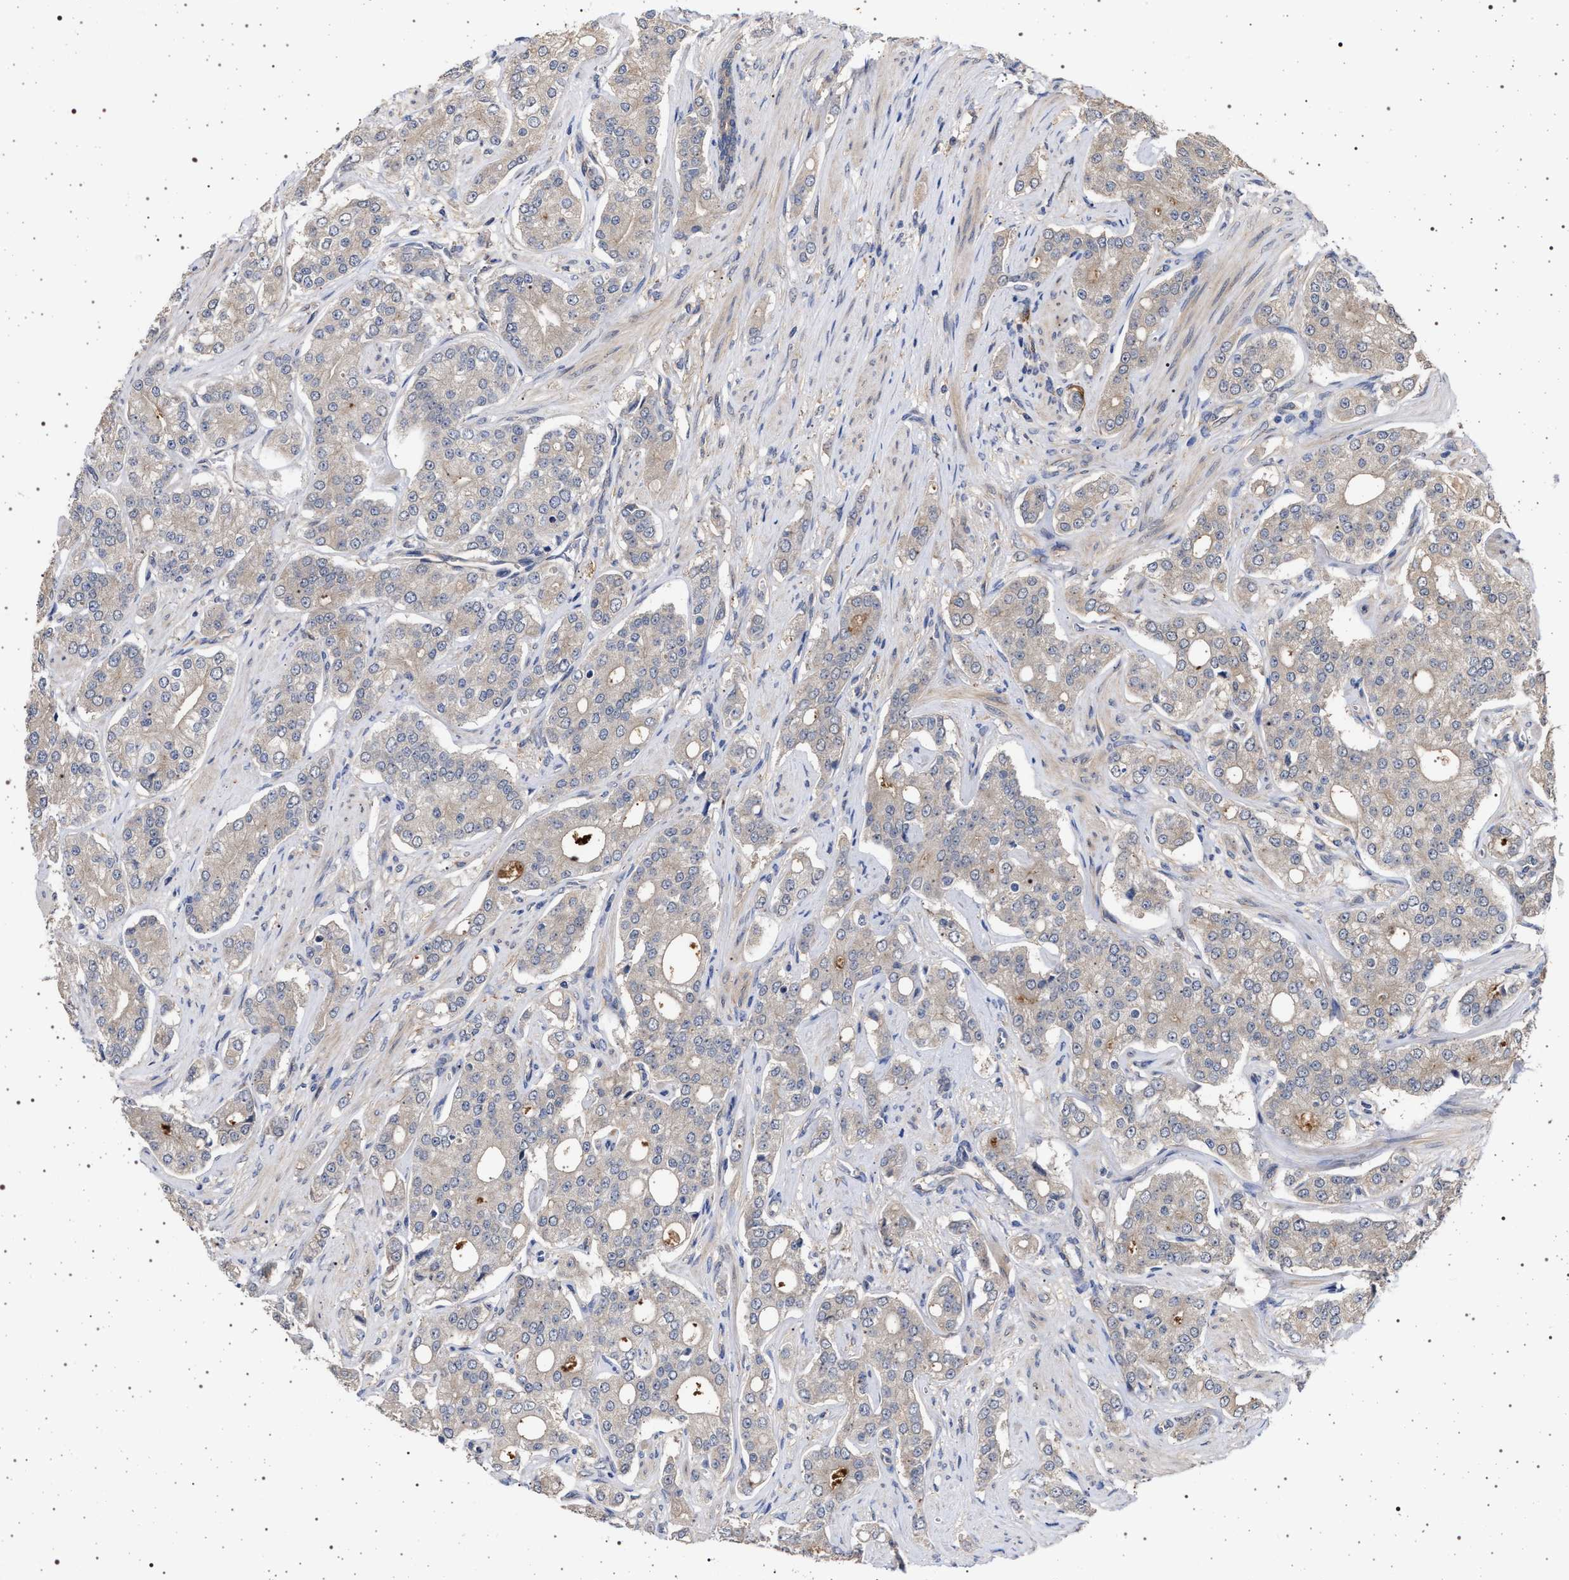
{"staining": {"intensity": "weak", "quantity": "<25%", "location": "cytoplasmic/membranous"}, "tissue": "prostate cancer", "cell_type": "Tumor cells", "image_type": "cancer", "snomed": [{"axis": "morphology", "description": "Adenocarcinoma, High grade"}, {"axis": "topography", "description": "Prostate"}], "caption": "The IHC photomicrograph has no significant expression in tumor cells of high-grade adenocarcinoma (prostate) tissue.", "gene": "IFT20", "patient": {"sex": "male", "age": 71}}